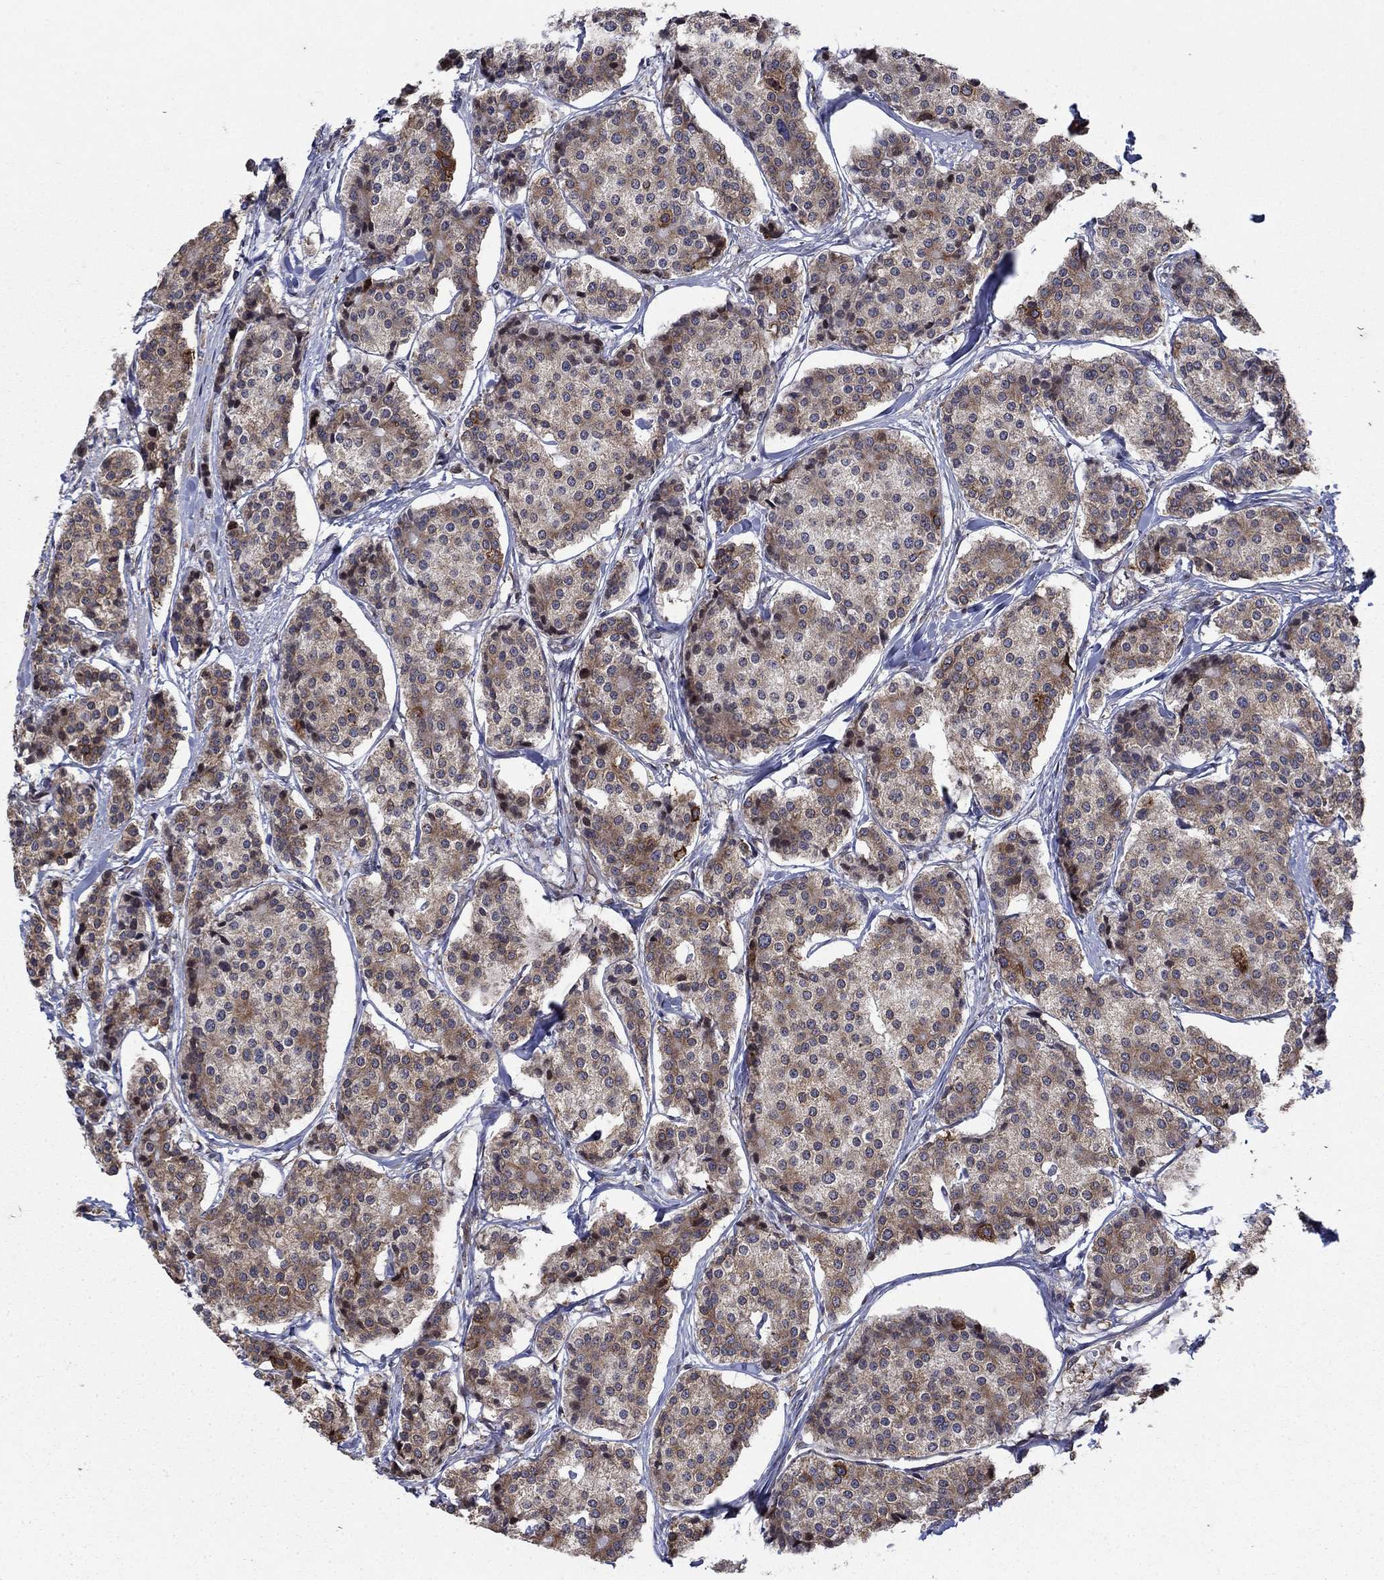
{"staining": {"intensity": "moderate", "quantity": "<25%", "location": "cytoplasmic/membranous"}, "tissue": "carcinoid", "cell_type": "Tumor cells", "image_type": "cancer", "snomed": [{"axis": "morphology", "description": "Carcinoid, malignant, NOS"}, {"axis": "topography", "description": "Small intestine"}], "caption": "The photomicrograph exhibits immunohistochemical staining of carcinoid. There is moderate cytoplasmic/membranous positivity is appreciated in about <25% of tumor cells. The staining was performed using DAB to visualize the protein expression in brown, while the nuclei were stained in blue with hematoxylin (Magnification: 20x).", "gene": "DHRS7", "patient": {"sex": "female", "age": 65}}